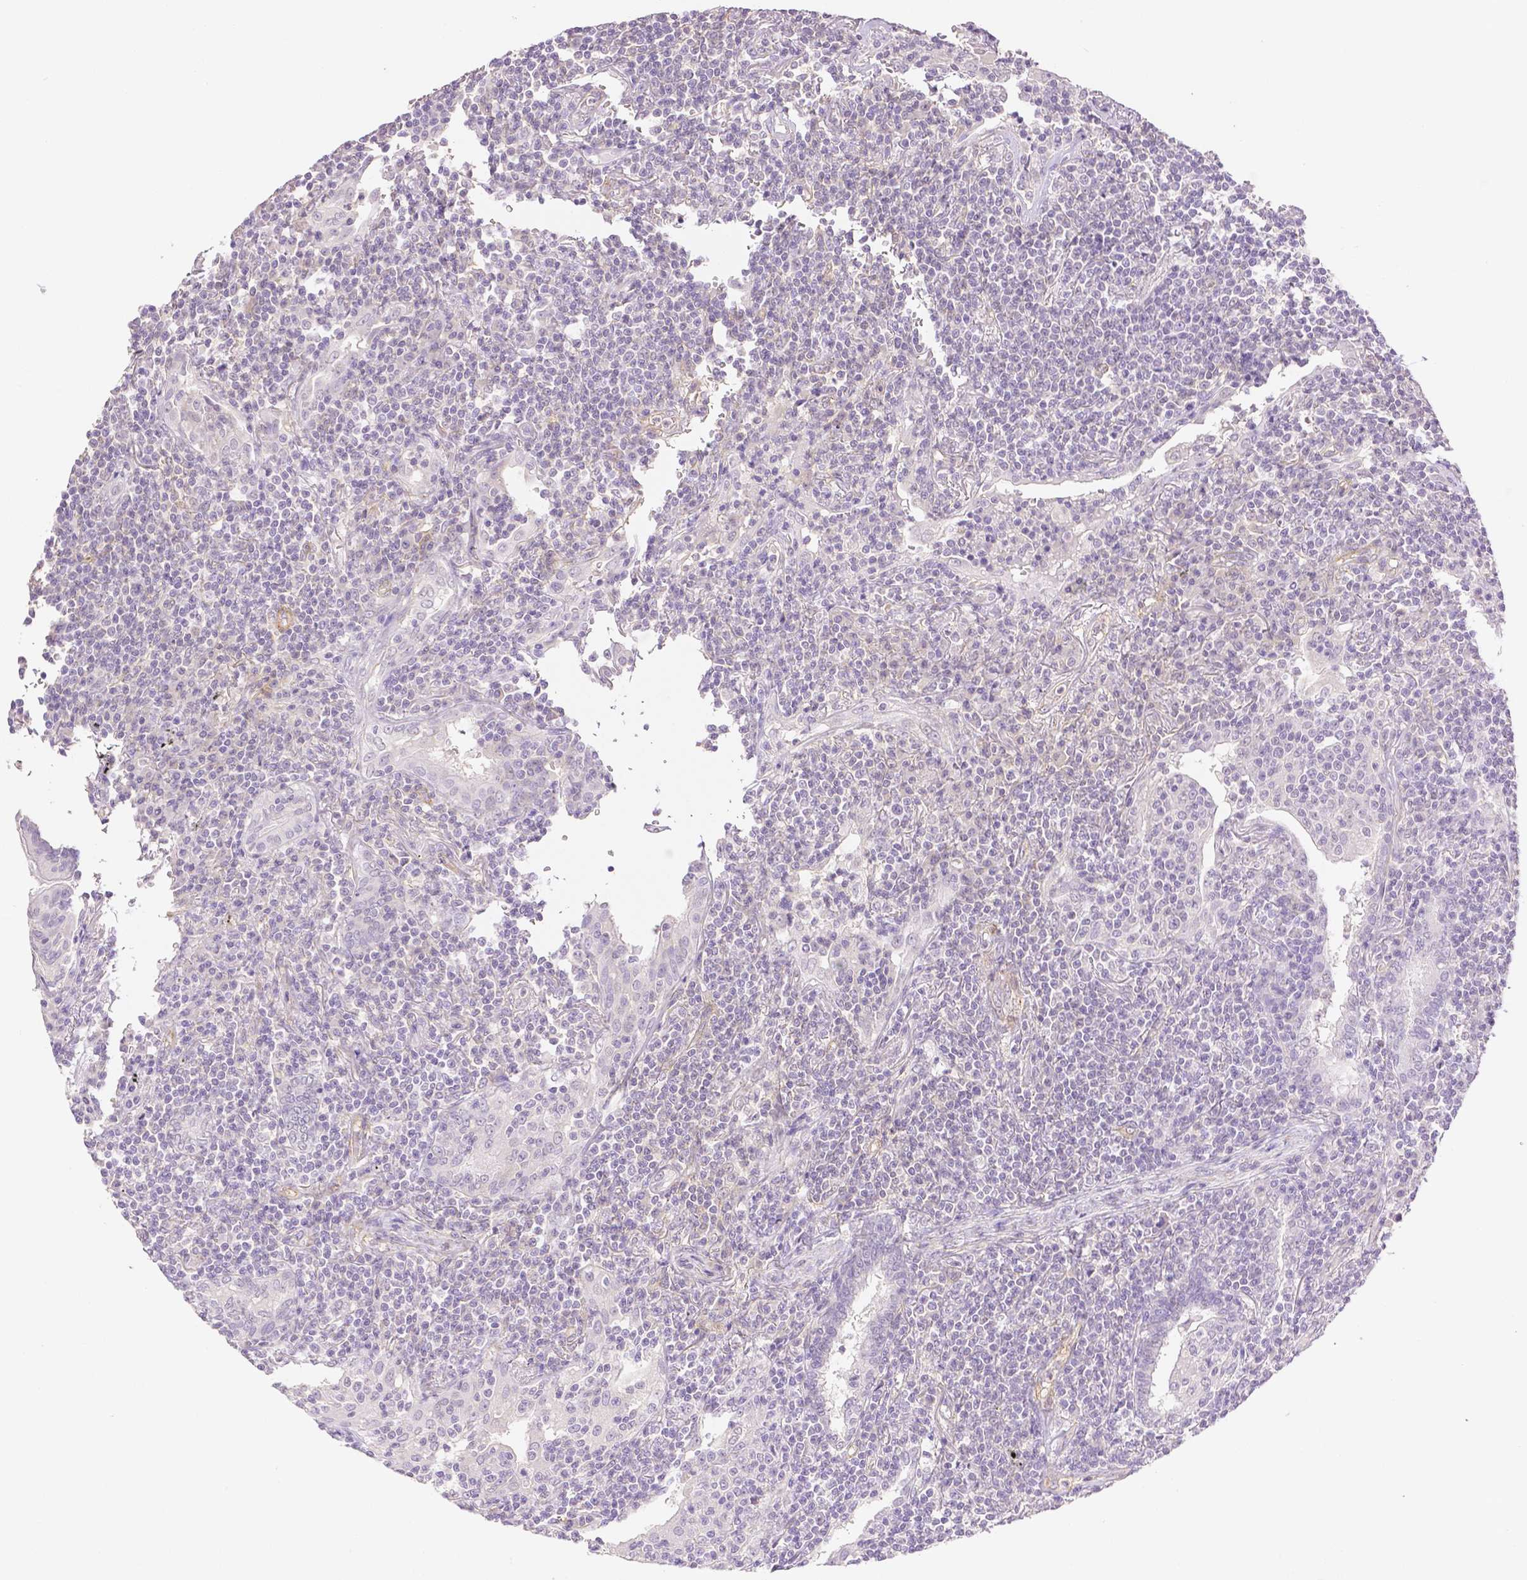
{"staining": {"intensity": "negative", "quantity": "none", "location": "none"}, "tissue": "lymphoma", "cell_type": "Tumor cells", "image_type": "cancer", "snomed": [{"axis": "morphology", "description": "Malignant lymphoma, non-Hodgkin's type, Low grade"}, {"axis": "topography", "description": "Lung"}], "caption": "Micrograph shows no protein staining in tumor cells of lymphoma tissue. The staining is performed using DAB (3,3'-diaminobenzidine) brown chromogen with nuclei counter-stained in using hematoxylin.", "gene": "THY1", "patient": {"sex": "female", "age": 71}}